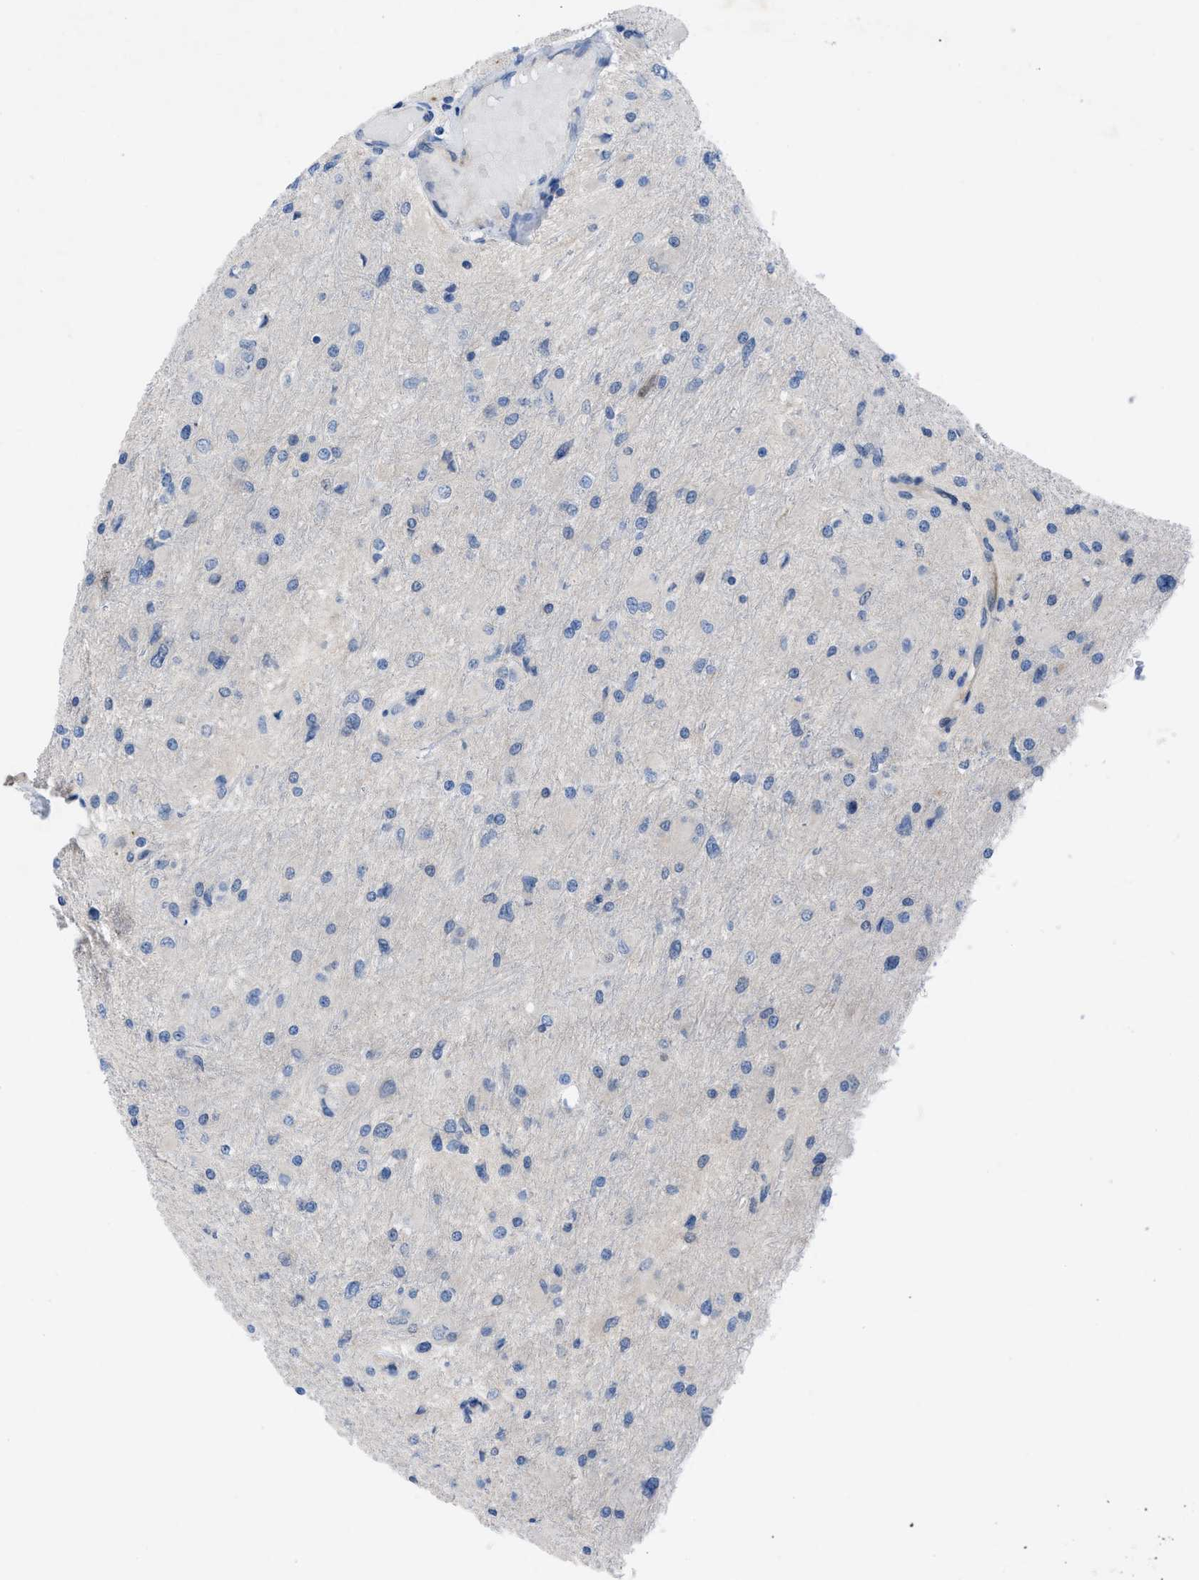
{"staining": {"intensity": "negative", "quantity": "none", "location": "none"}, "tissue": "glioma", "cell_type": "Tumor cells", "image_type": "cancer", "snomed": [{"axis": "morphology", "description": "Glioma, malignant, High grade"}, {"axis": "topography", "description": "Cerebral cortex"}], "caption": "Image shows no significant protein positivity in tumor cells of glioma.", "gene": "IL17RE", "patient": {"sex": "female", "age": 36}}